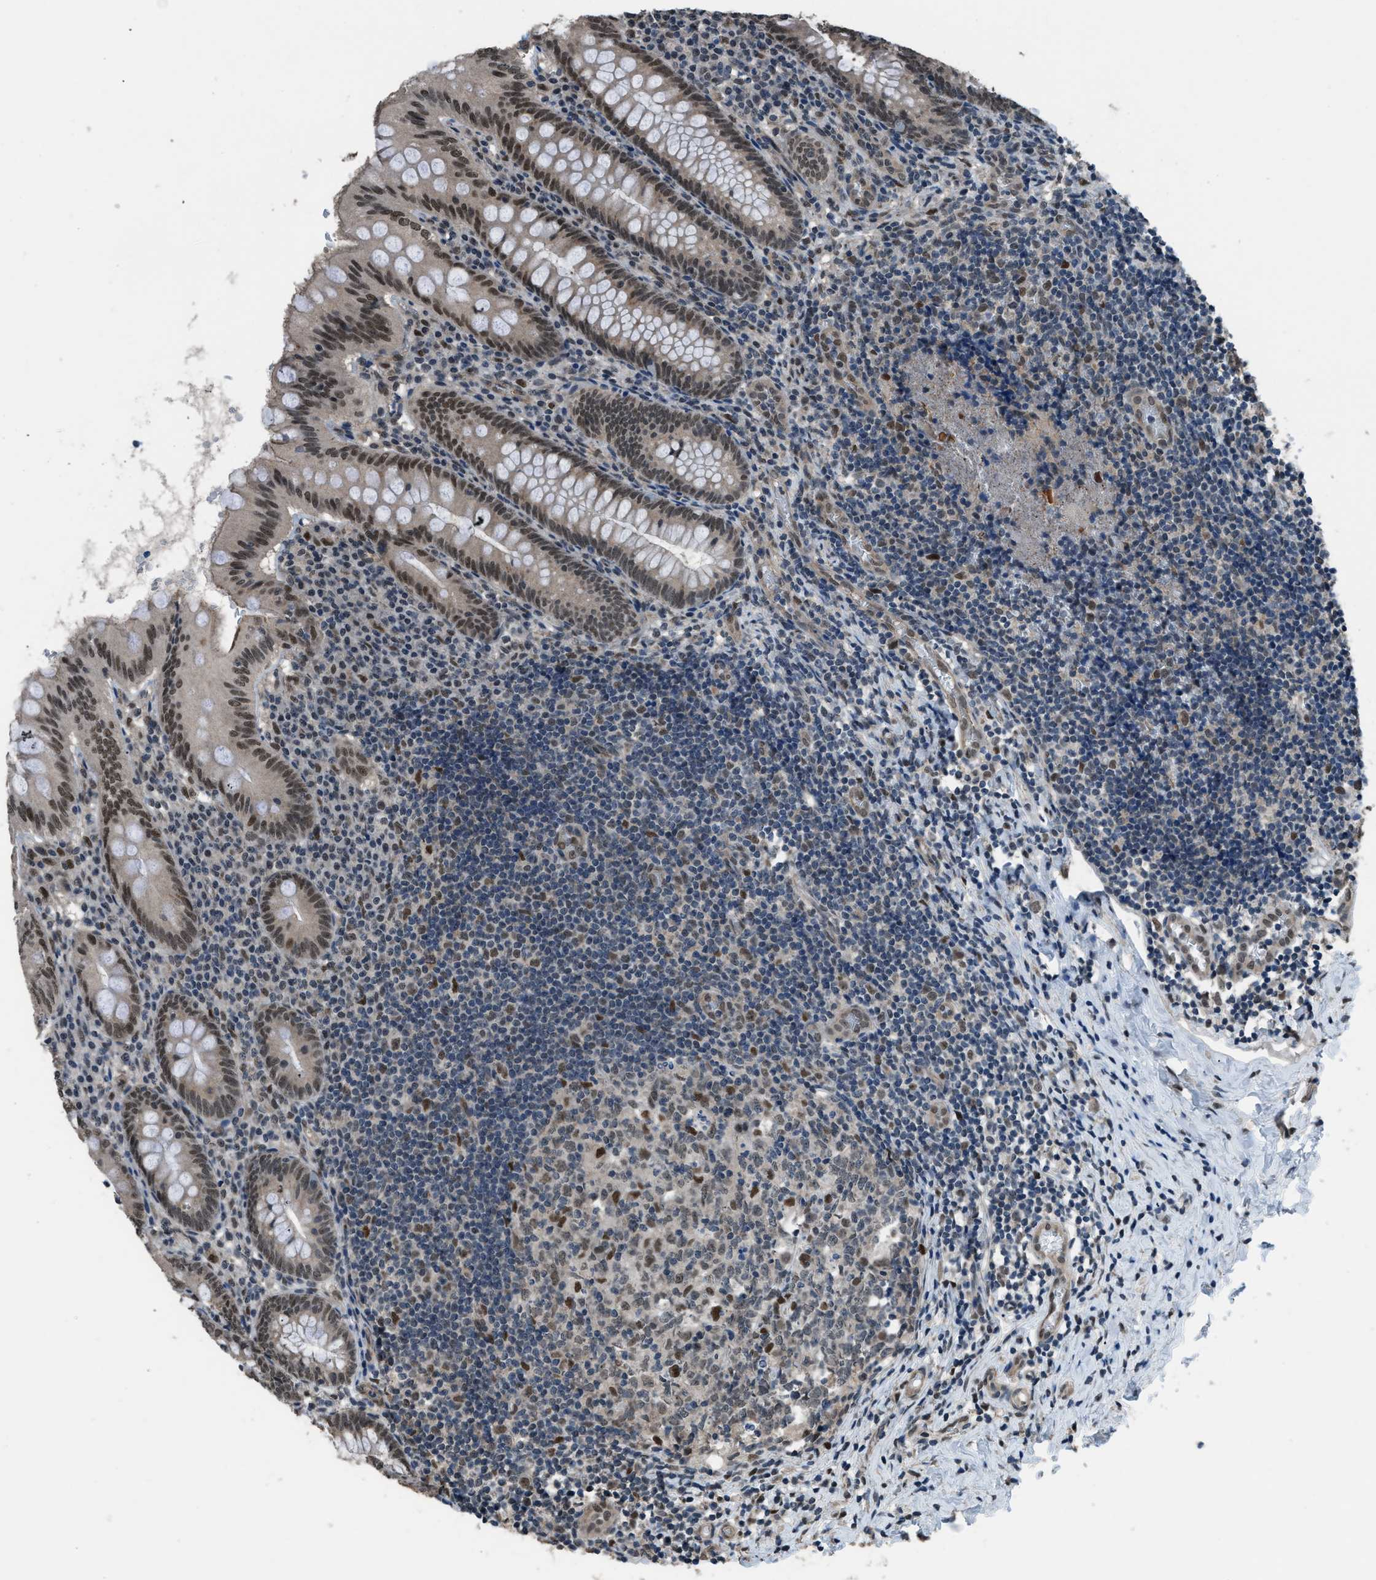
{"staining": {"intensity": "moderate", "quantity": "25%-75%", "location": "cytoplasmic/membranous,nuclear"}, "tissue": "appendix", "cell_type": "Glandular cells", "image_type": "normal", "snomed": [{"axis": "morphology", "description": "Normal tissue, NOS"}, {"axis": "topography", "description": "Appendix"}], "caption": "Protein staining of benign appendix demonstrates moderate cytoplasmic/membranous,nuclear expression in approximately 25%-75% of glandular cells.", "gene": "KPNA6", "patient": {"sex": "male", "age": 8}}